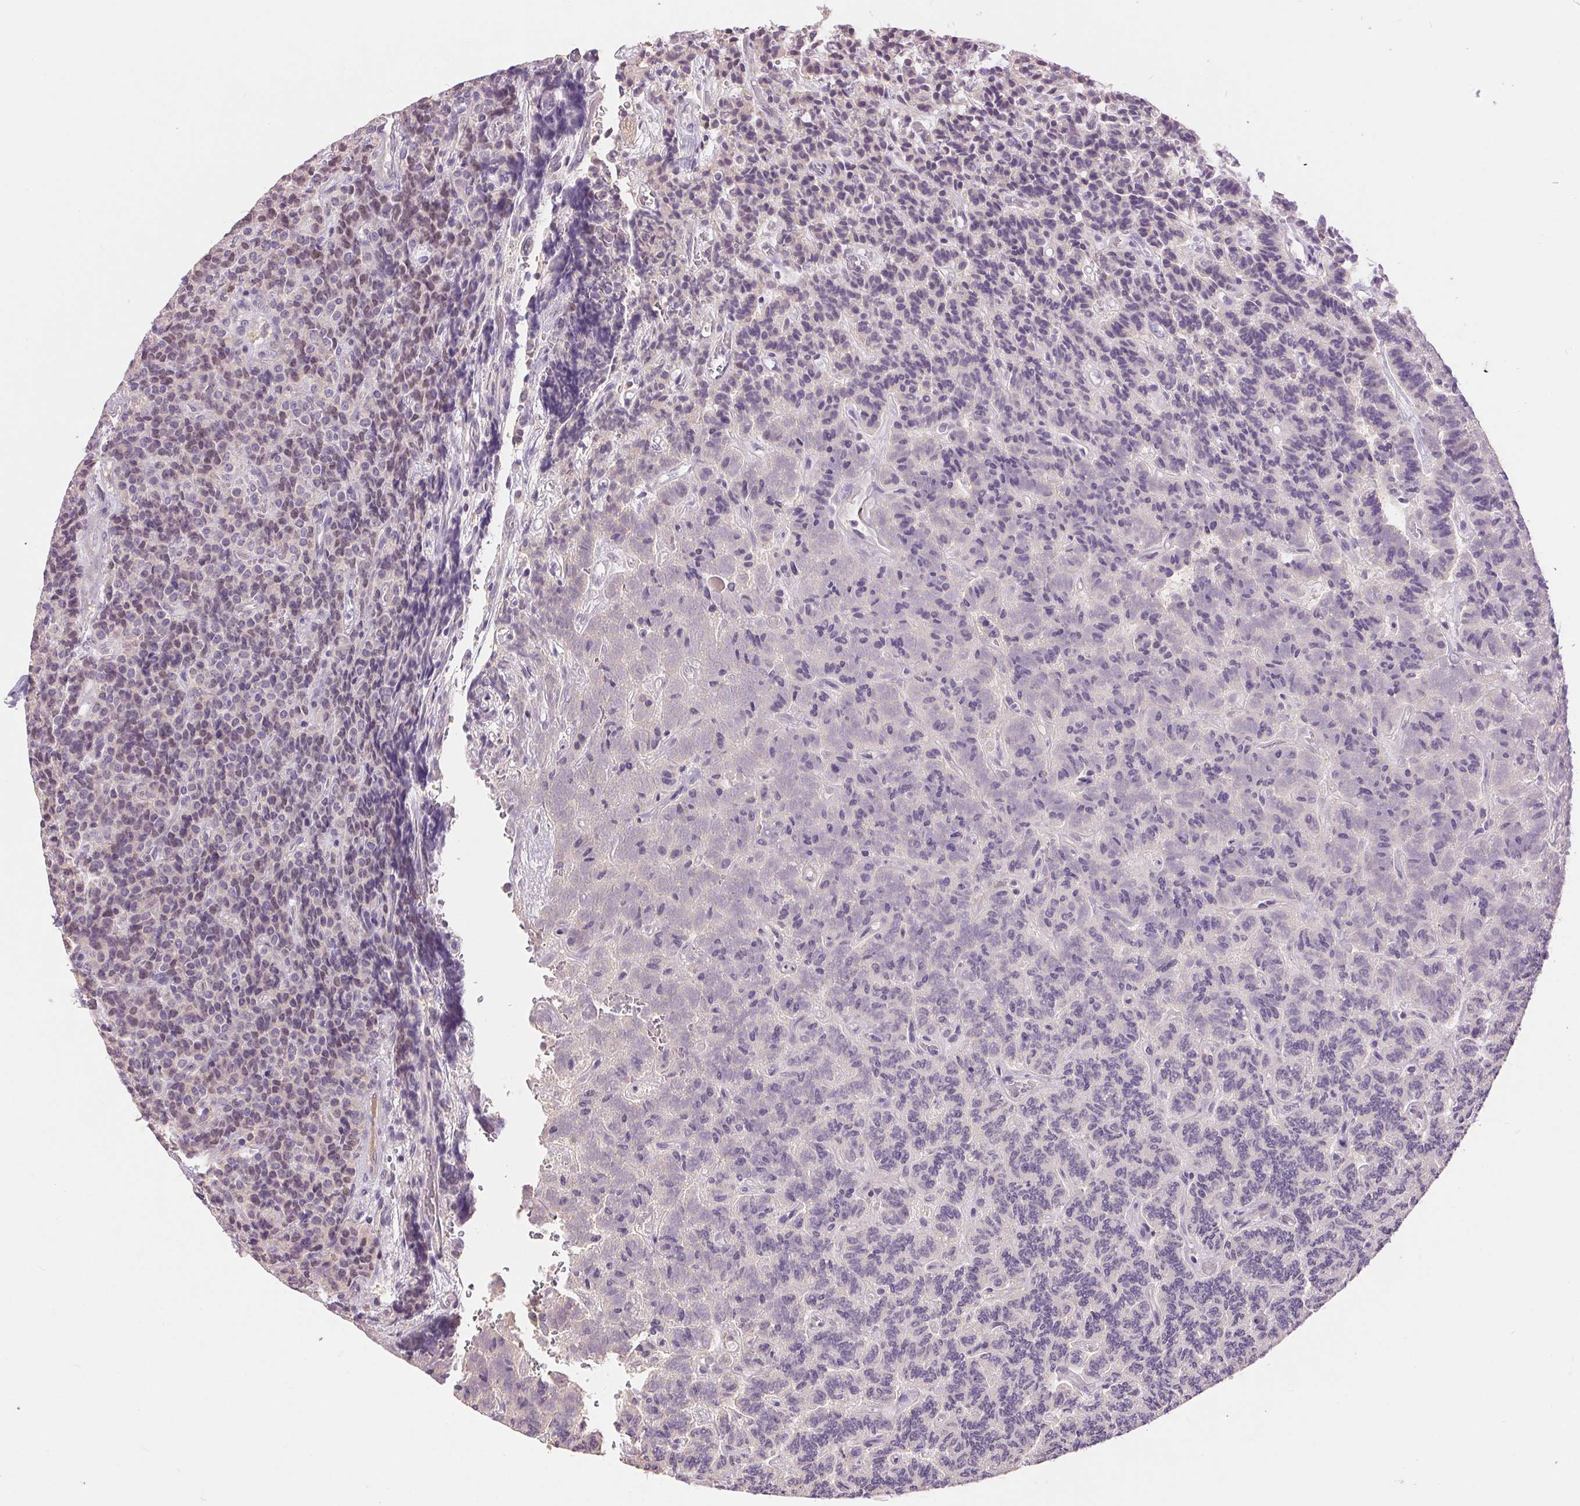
{"staining": {"intensity": "negative", "quantity": "none", "location": "none"}, "tissue": "carcinoid", "cell_type": "Tumor cells", "image_type": "cancer", "snomed": [{"axis": "morphology", "description": "Carcinoid, malignant, NOS"}, {"axis": "topography", "description": "Pancreas"}], "caption": "High power microscopy image of an IHC micrograph of carcinoid, revealing no significant positivity in tumor cells.", "gene": "FXYD4", "patient": {"sex": "male", "age": 36}}